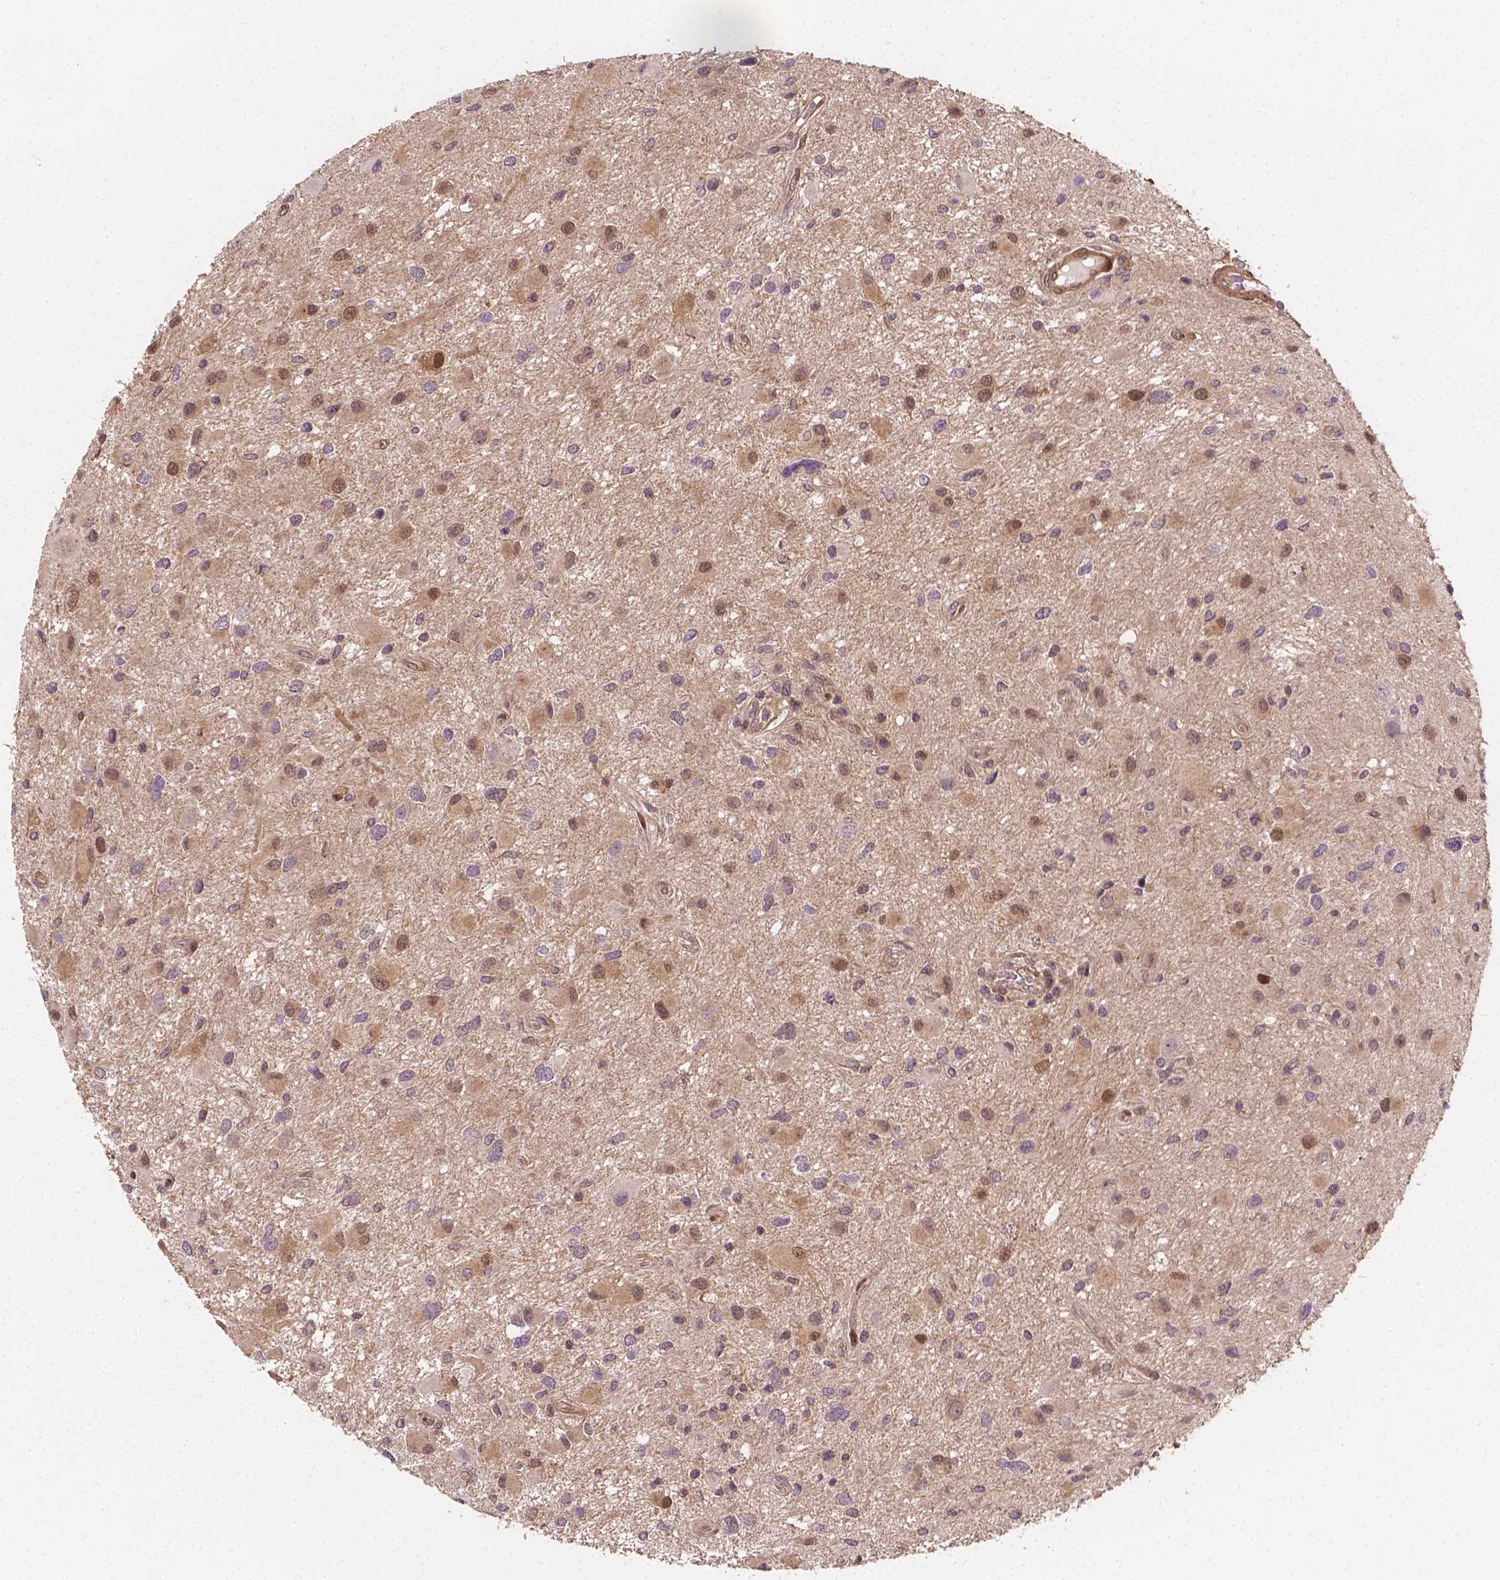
{"staining": {"intensity": "weak", "quantity": "25%-75%", "location": "cytoplasmic/membranous,nuclear"}, "tissue": "glioma", "cell_type": "Tumor cells", "image_type": "cancer", "snomed": [{"axis": "morphology", "description": "Glioma, malignant, Low grade"}, {"axis": "topography", "description": "Brain"}], "caption": "Protein staining reveals weak cytoplasmic/membranous and nuclear expression in approximately 25%-75% of tumor cells in glioma.", "gene": "YAP1", "patient": {"sex": "female", "age": 32}}